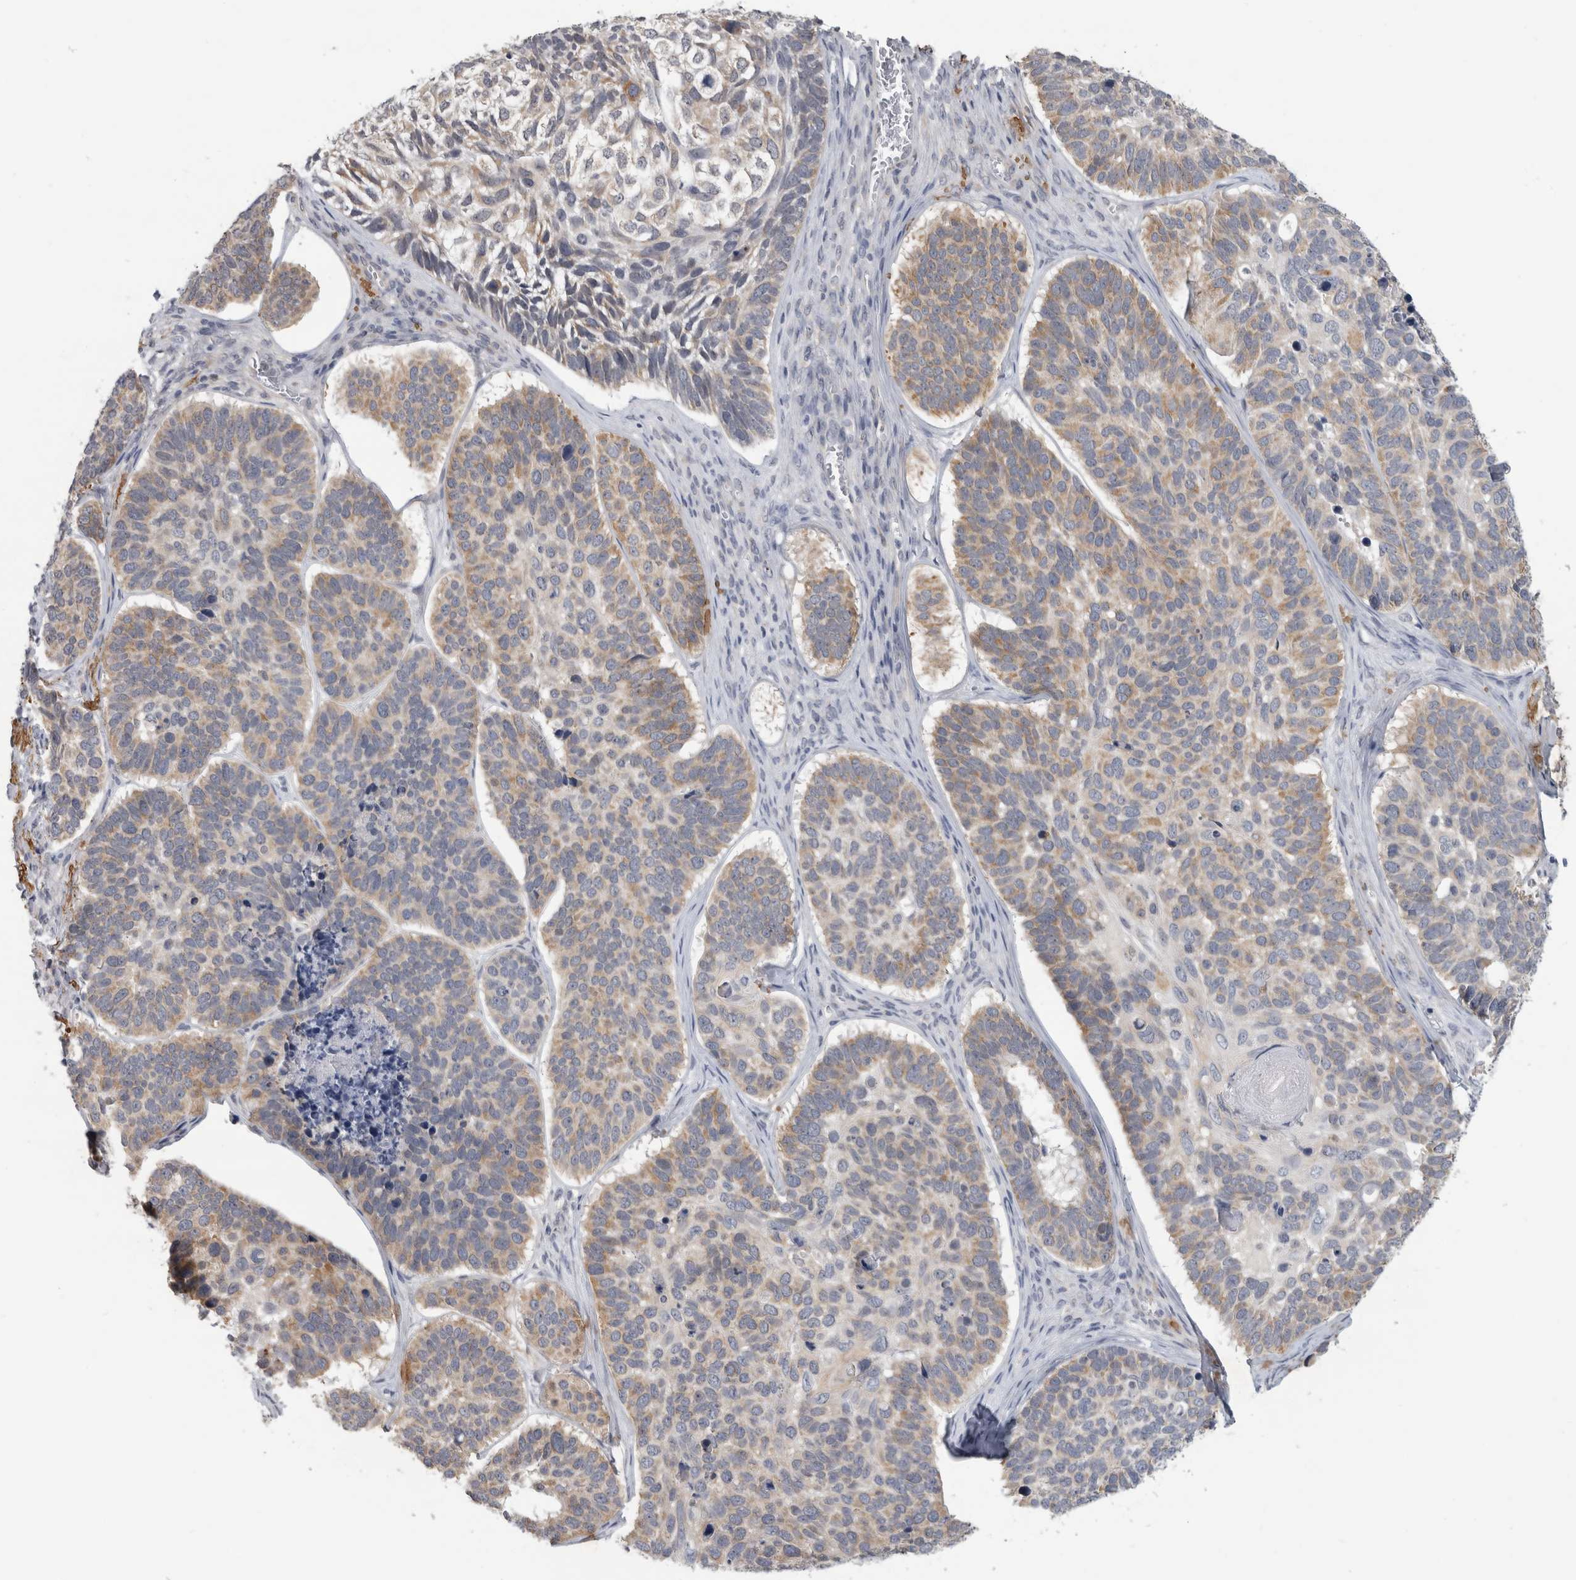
{"staining": {"intensity": "moderate", "quantity": "25%-75%", "location": "cytoplasmic/membranous"}, "tissue": "skin cancer", "cell_type": "Tumor cells", "image_type": "cancer", "snomed": [{"axis": "morphology", "description": "Basal cell carcinoma"}, {"axis": "topography", "description": "Skin"}], "caption": "Human skin cancer stained for a protein (brown) demonstrates moderate cytoplasmic/membranous positive expression in about 25%-75% of tumor cells.", "gene": "TMEM242", "patient": {"sex": "male", "age": 62}}